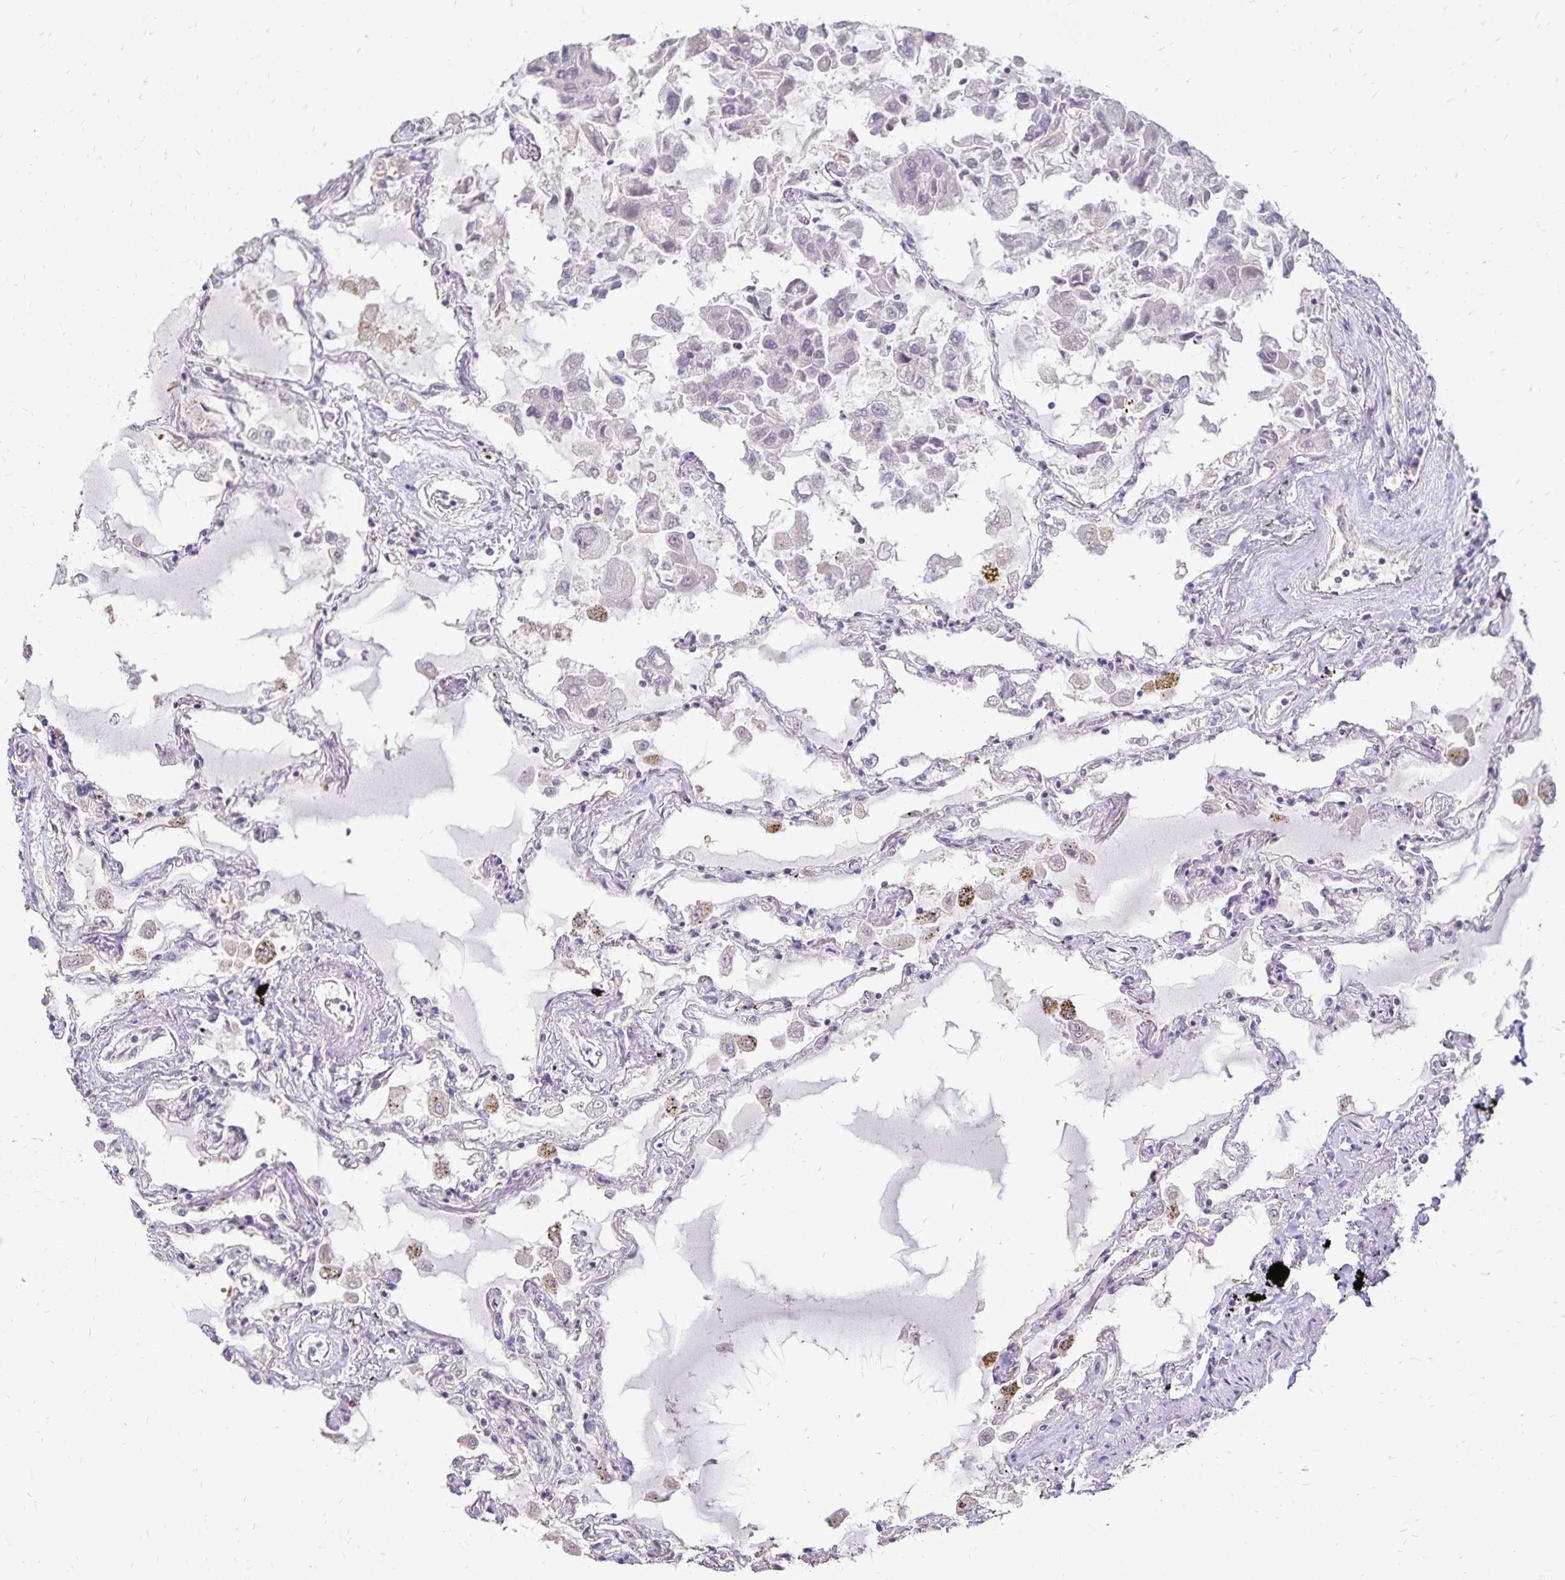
{"staining": {"intensity": "negative", "quantity": "none", "location": "none"}, "tissue": "lung", "cell_type": "Alveolar cells", "image_type": "normal", "snomed": [{"axis": "morphology", "description": "Normal tissue, NOS"}, {"axis": "morphology", "description": "Adenocarcinoma, NOS"}, {"axis": "topography", "description": "Cartilage tissue"}, {"axis": "topography", "description": "Lung"}], "caption": "DAB (3,3'-diaminobenzidine) immunohistochemical staining of unremarkable human lung displays no significant positivity in alveolar cells. (DAB immunohistochemistry (IHC) with hematoxylin counter stain).", "gene": "POLB", "patient": {"sex": "female", "age": 67}}